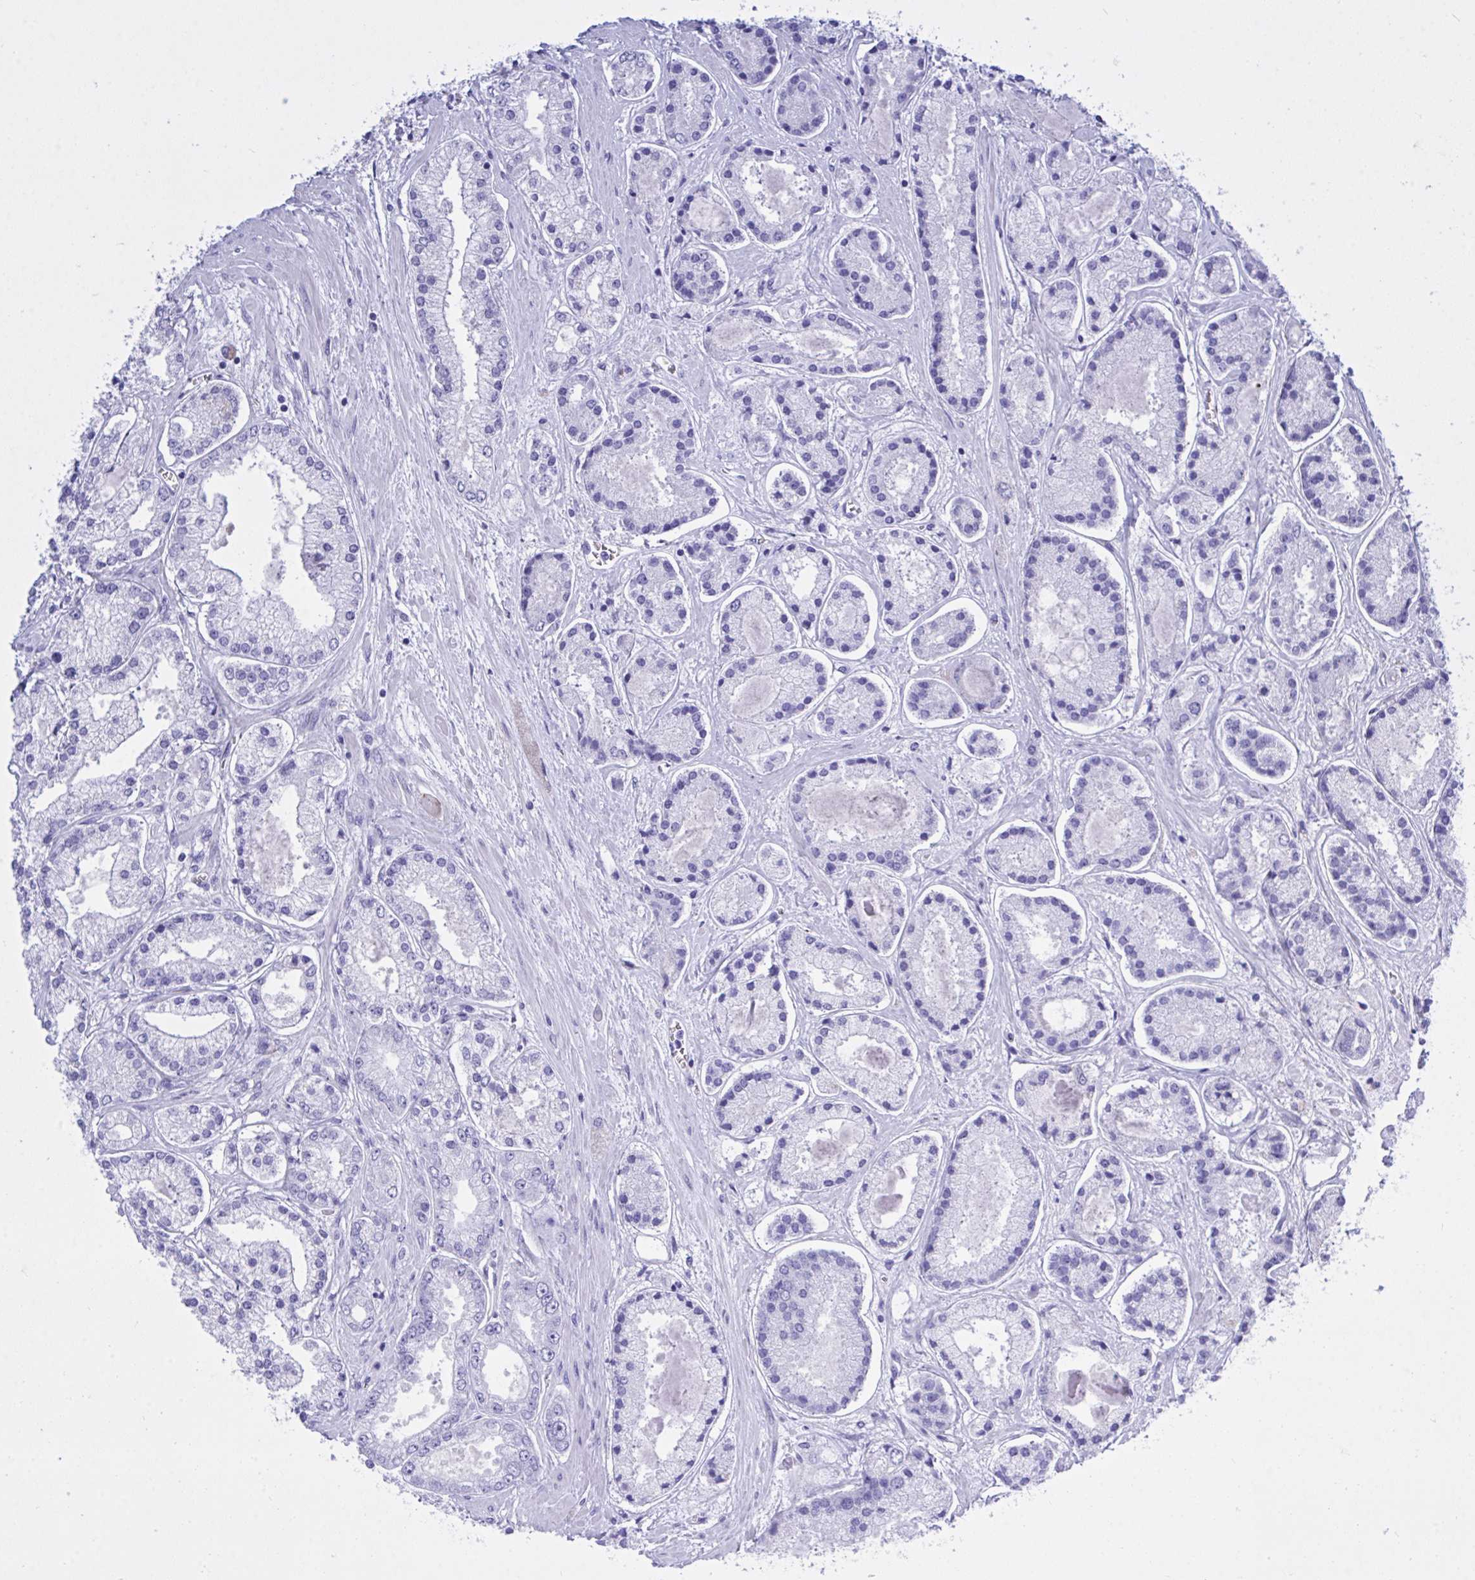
{"staining": {"intensity": "negative", "quantity": "none", "location": "none"}, "tissue": "prostate cancer", "cell_type": "Tumor cells", "image_type": "cancer", "snomed": [{"axis": "morphology", "description": "Adenocarcinoma, High grade"}, {"axis": "topography", "description": "Prostate"}], "caption": "Tumor cells show no significant staining in prostate cancer (high-grade adenocarcinoma). (DAB IHC visualized using brightfield microscopy, high magnification).", "gene": "BEX5", "patient": {"sex": "male", "age": 67}}